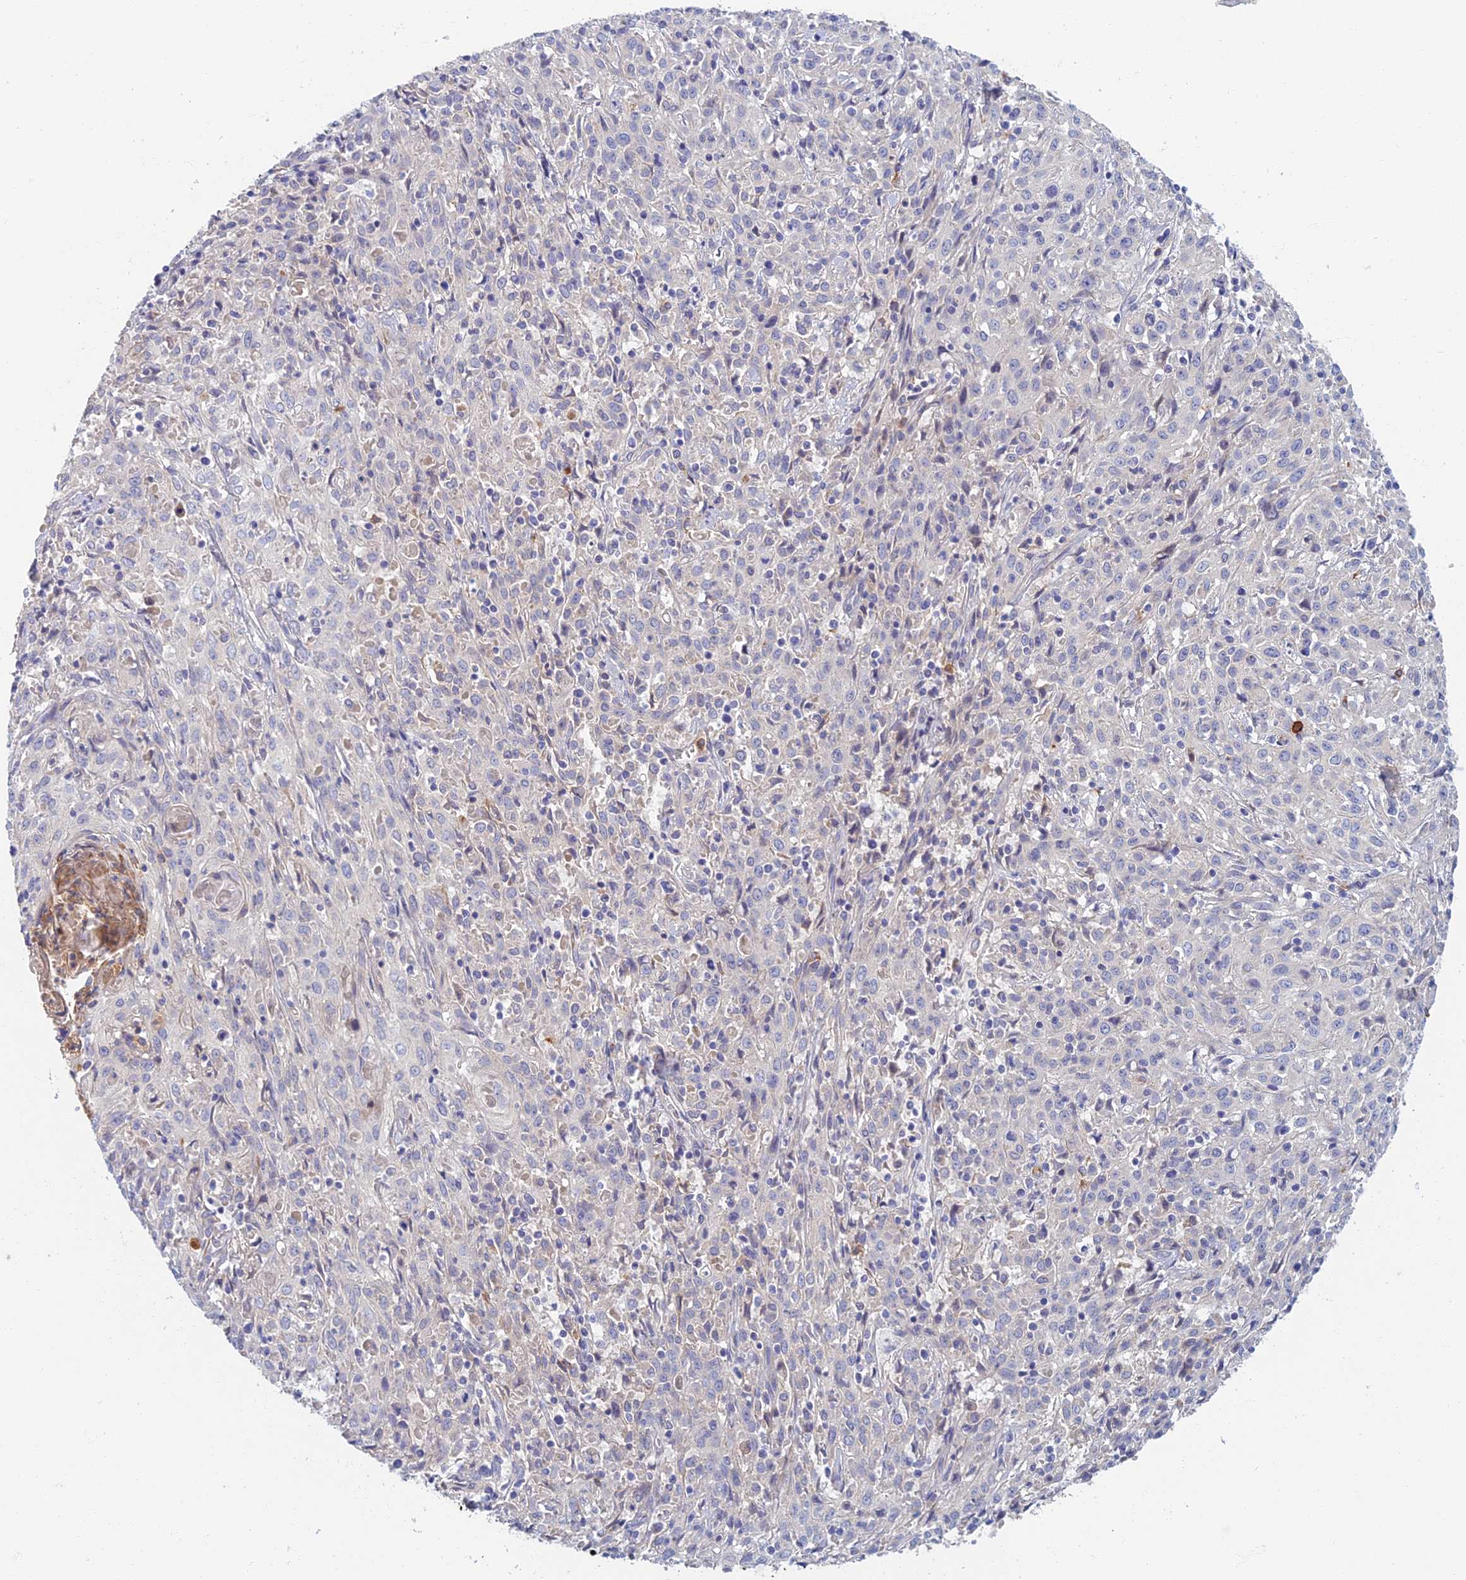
{"staining": {"intensity": "negative", "quantity": "none", "location": "none"}, "tissue": "cervical cancer", "cell_type": "Tumor cells", "image_type": "cancer", "snomed": [{"axis": "morphology", "description": "Squamous cell carcinoma, NOS"}, {"axis": "topography", "description": "Cervix"}], "caption": "Cervical squamous cell carcinoma was stained to show a protein in brown. There is no significant positivity in tumor cells.", "gene": "SOGA1", "patient": {"sex": "female", "age": 57}}